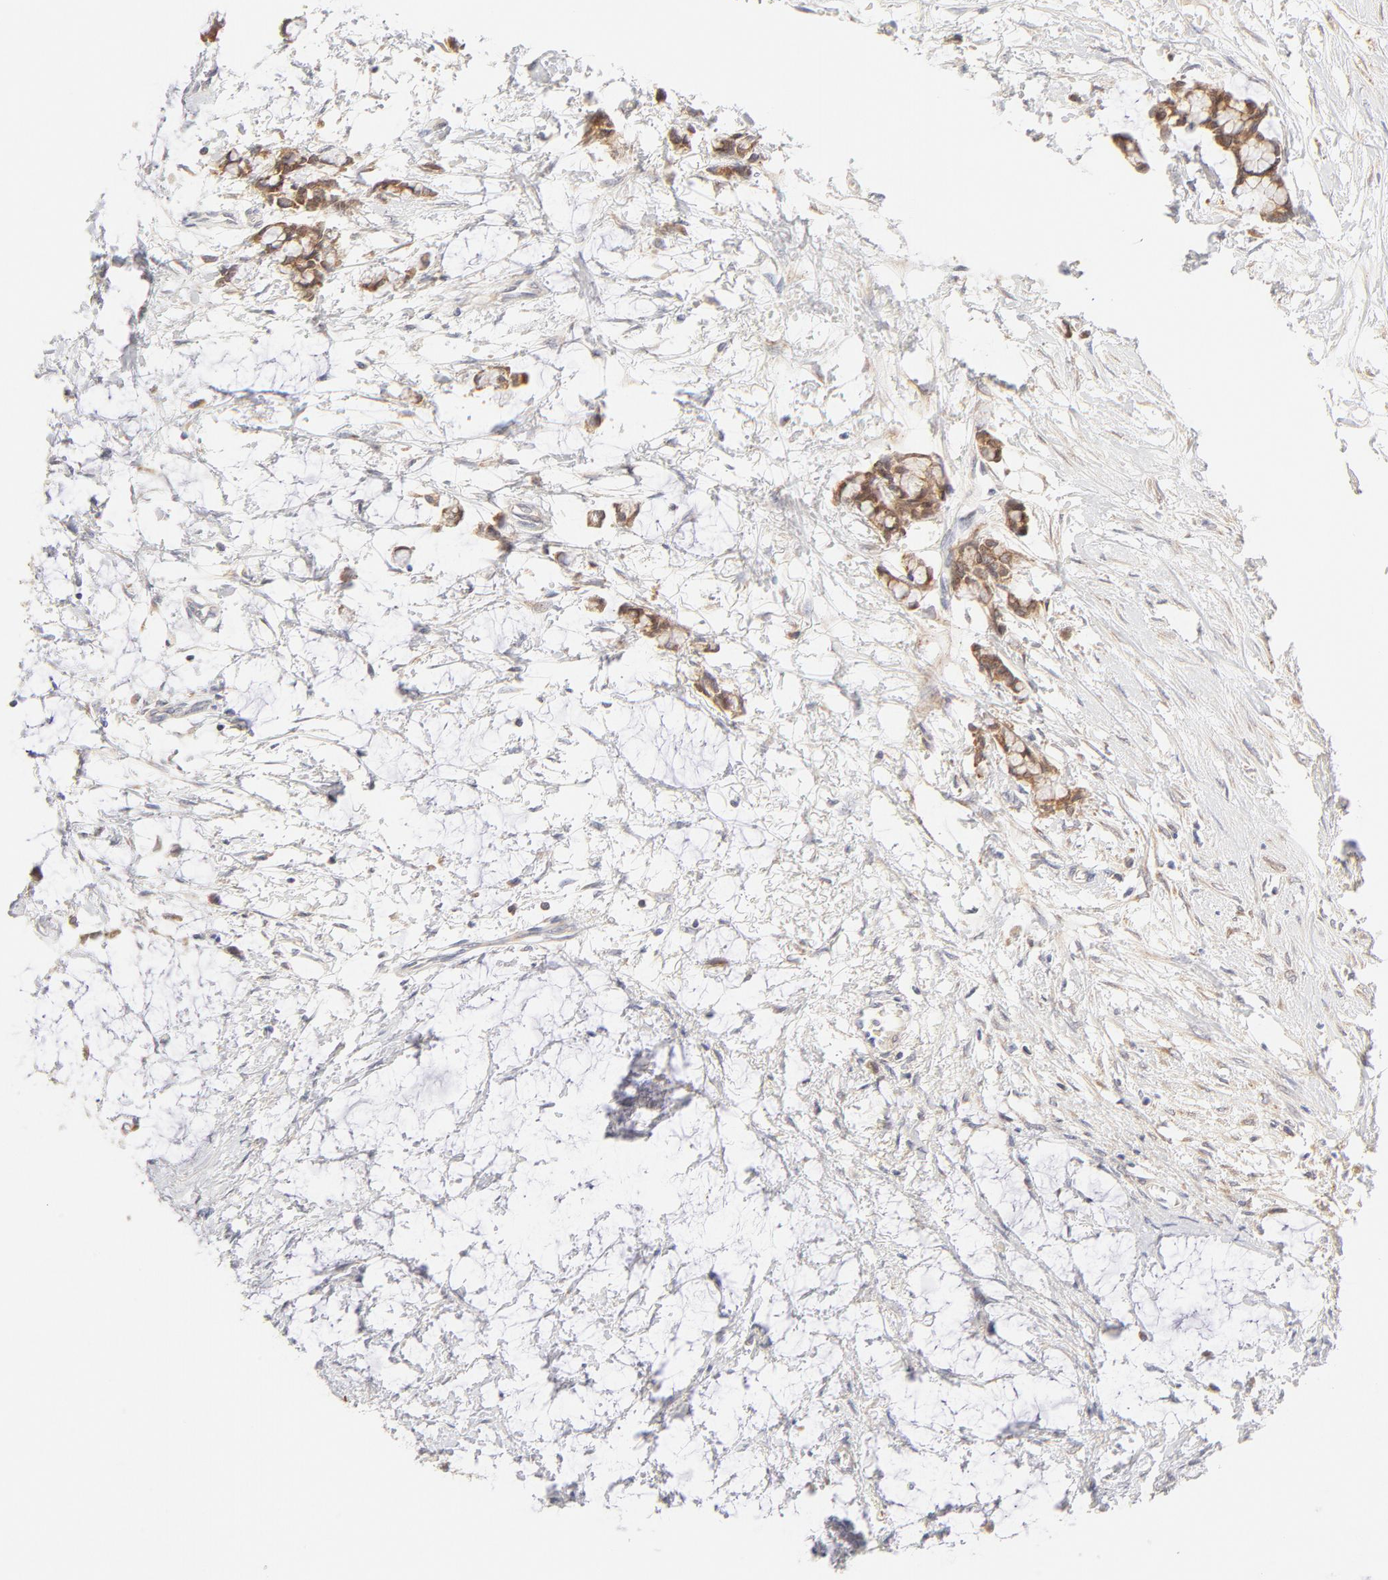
{"staining": {"intensity": "moderate", "quantity": ">75%", "location": "cytoplasmic/membranous"}, "tissue": "colorectal cancer", "cell_type": "Tumor cells", "image_type": "cancer", "snomed": [{"axis": "morphology", "description": "Normal tissue, NOS"}, {"axis": "morphology", "description": "Adenocarcinoma, NOS"}, {"axis": "topography", "description": "Colon"}, {"axis": "topography", "description": "Peripheral nerve tissue"}], "caption": "This is a micrograph of IHC staining of colorectal cancer, which shows moderate staining in the cytoplasmic/membranous of tumor cells.", "gene": "RPS6KA1", "patient": {"sex": "male", "age": 14}}